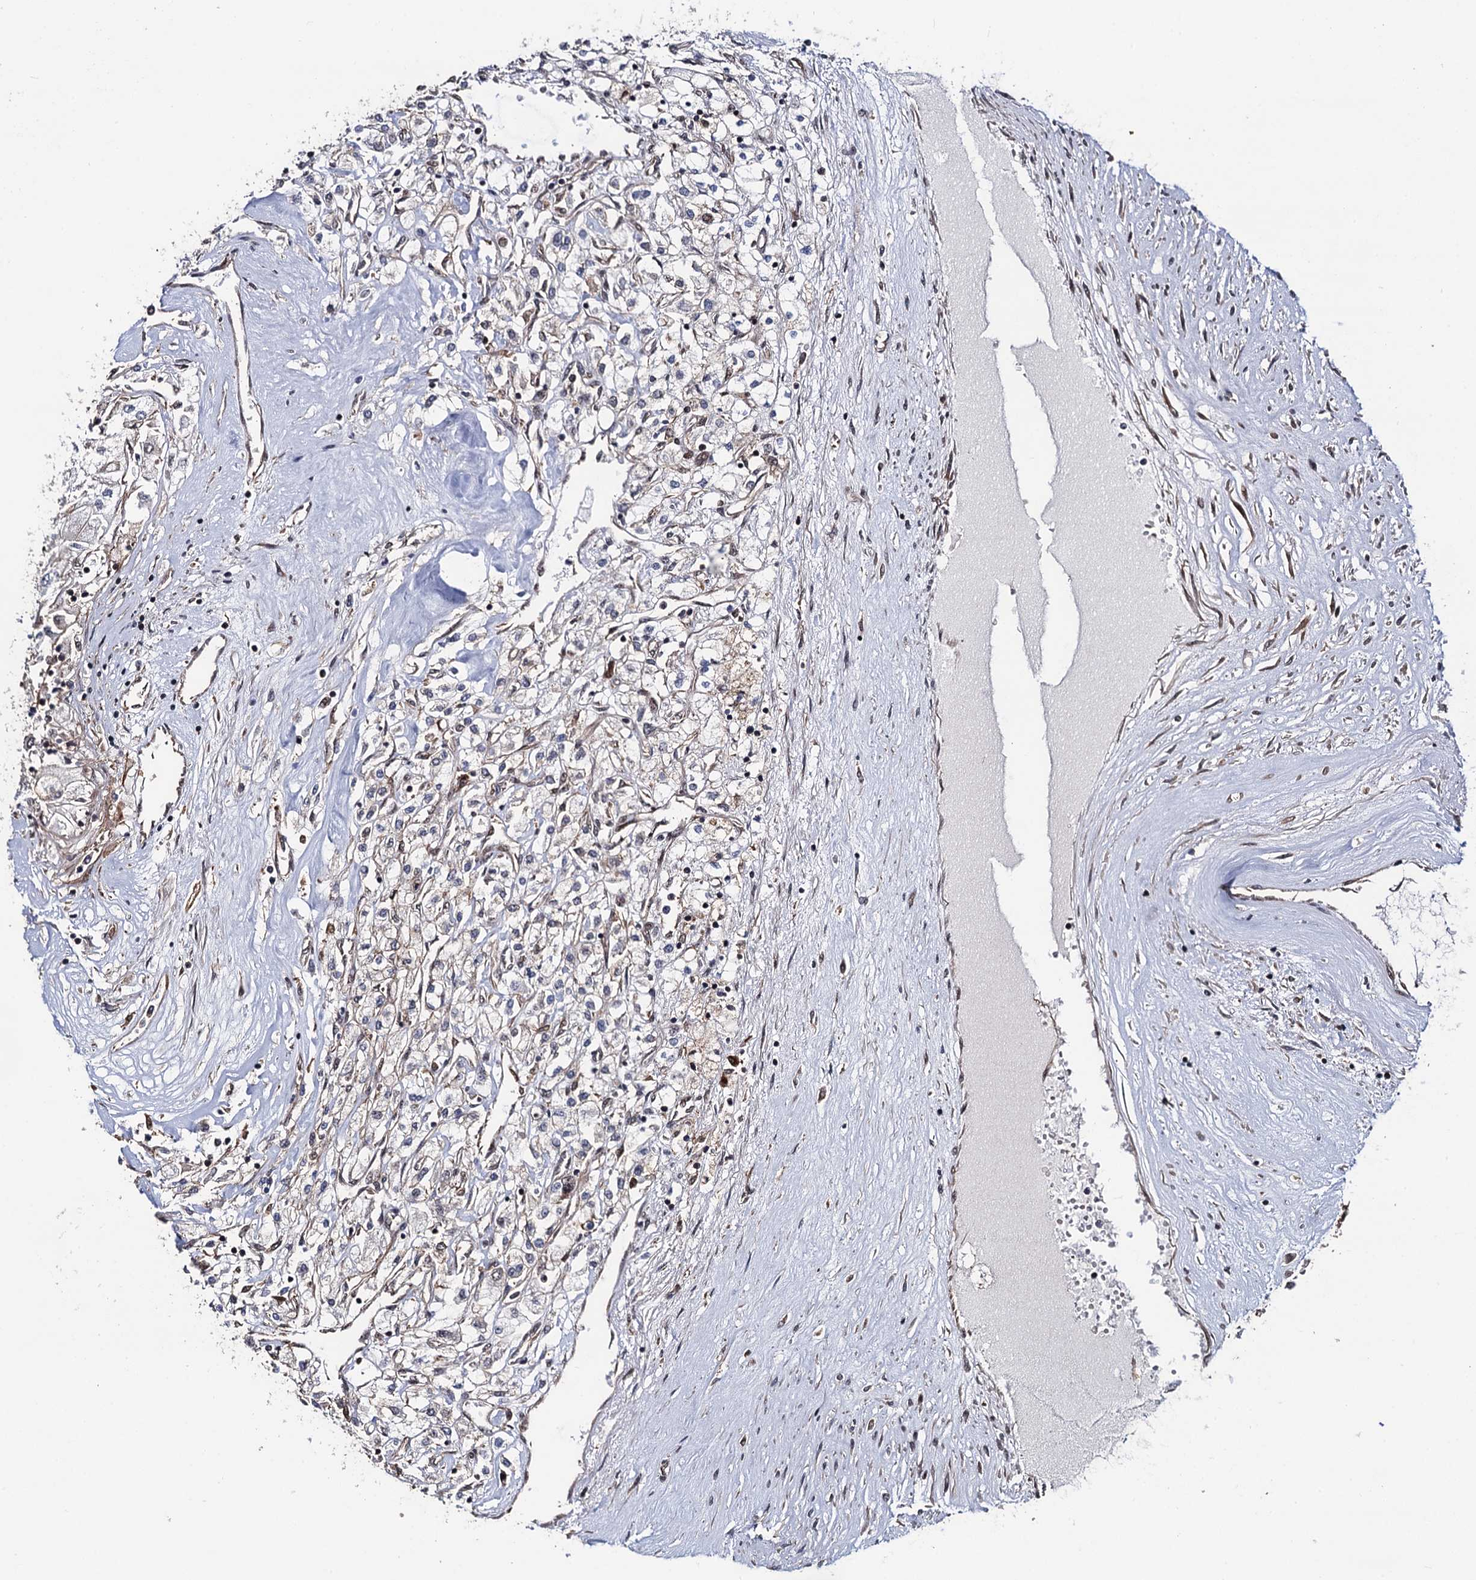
{"staining": {"intensity": "negative", "quantity": "none", "location": "none"}, "tissue": "renal cancer", "cell_type": "Tumor cells", "image_type": "cancer", "snomed": [{"axis": "morphology", "description": "Adenocarcinoma, NOS"}, {"axis": "topography", "description": "Kidney"}], "caption": "Immunohistochemistry image of human renal cancer stained for a protein (brown), which displays no expression in tumor cells.", "gene": "CDC23", "patient": {"sex": "male", "age": 80}}